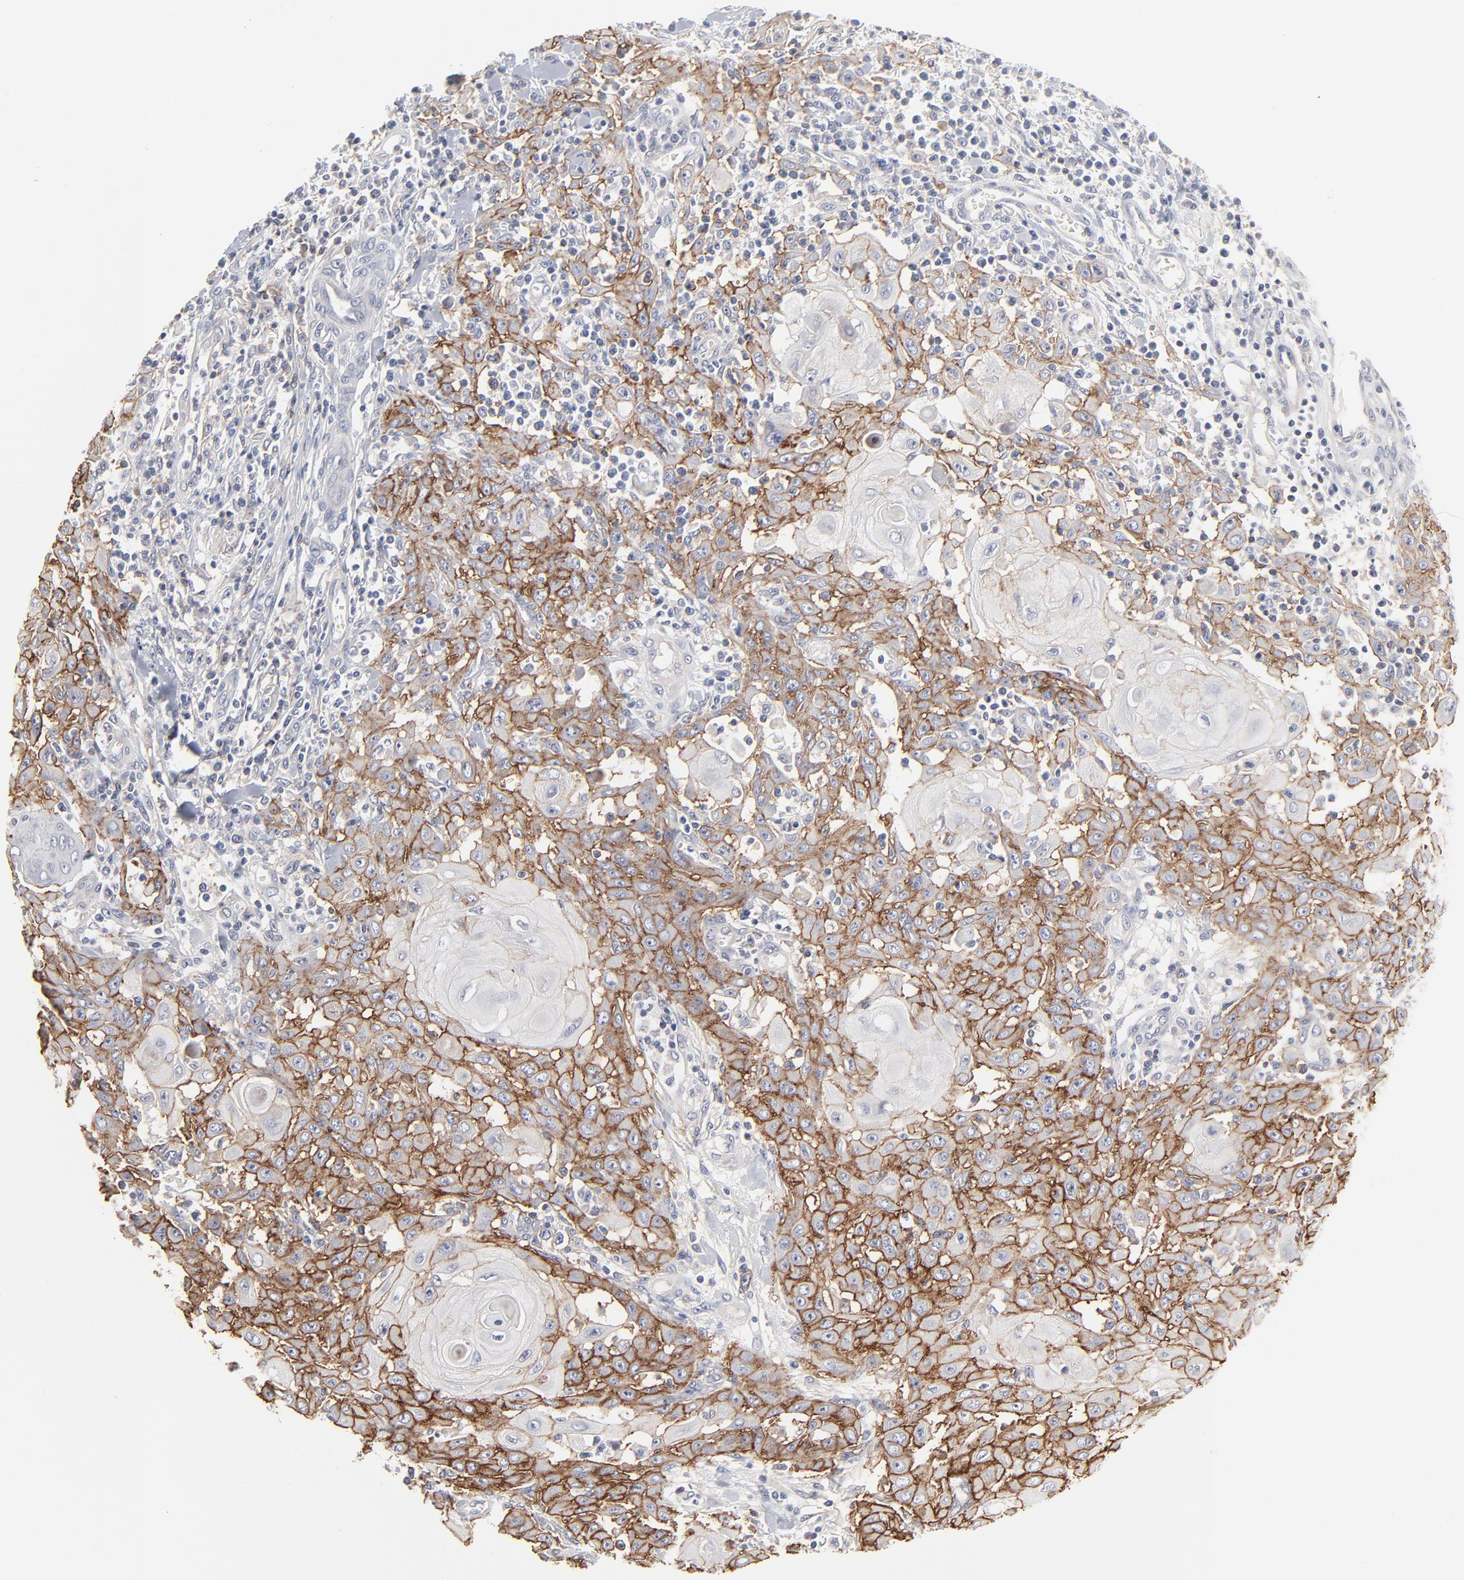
{"staining": {"intensity": "moderate", "quantity": ">75%", "location": "cytoplasmic/membranous"}, "tissue": "skin cancer", "cell_type": "Tumor cells", "image_type": "cancer", "snomed": [{"axis": "morphology", "description": "Squamous cell carcinoma, NOS"}, {"axis": "topography", "description": "Skin"}], "caption": "This is a micrograph of immunohistochemistry (IHC) staining of skin squamous cell carcinoma, which shows moderate positivity in the cytoplasmic/membranous of tumor cells.", "gene": "SLC16A1", "patient": {"sex": "male", "age": 24}}